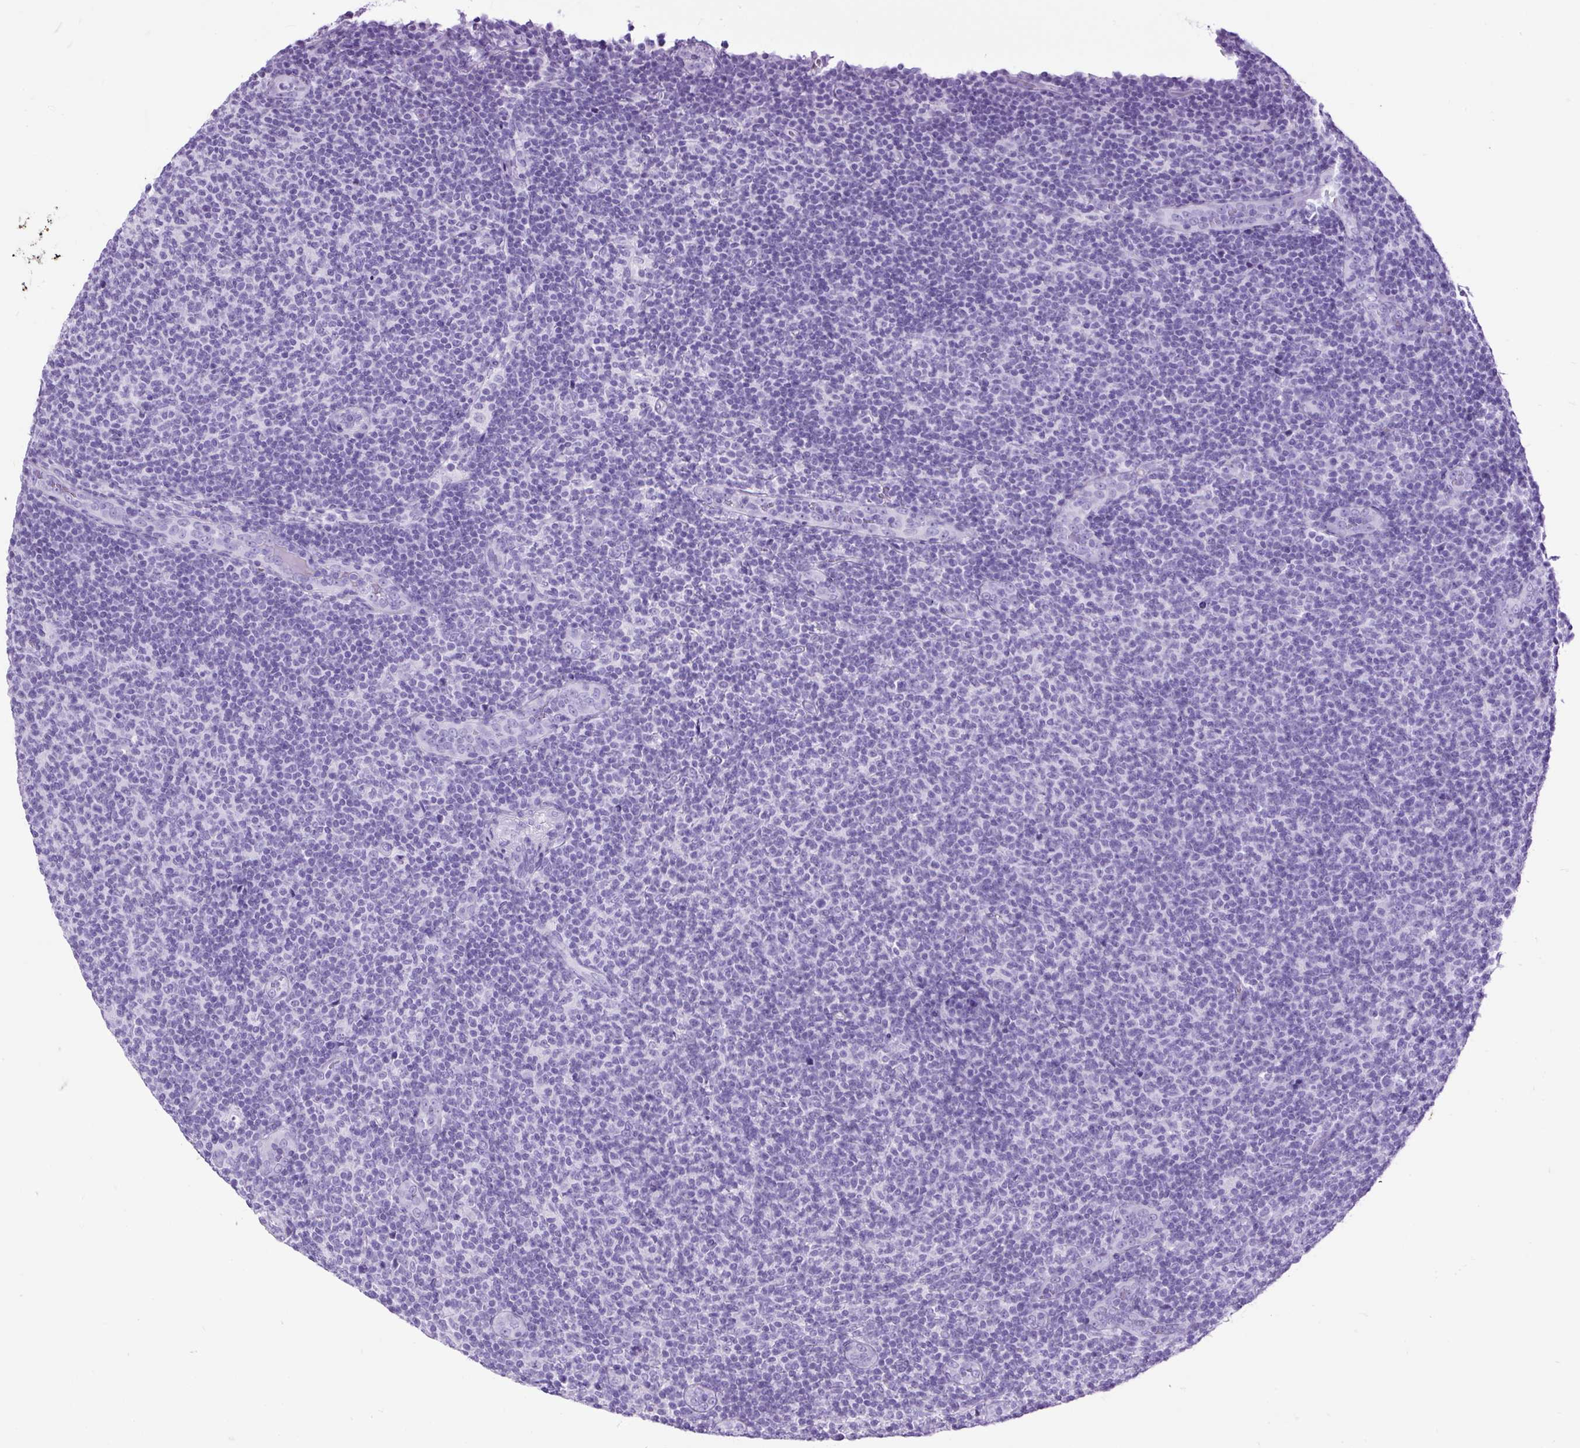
{"staining": {"intensity": "negative", "quantity": "none", "location": "none"}, "tissue": "lymphoma", "cell_type": "Tumor cells", "image_type": "cancer", "snomed": [{"axis": "morphology", "description": "Malignant lymphoma, non-Hodgkin's type, Low grade"}, {"axis": "topography", "description": "Lymph node"}], "caption": "This is an IHC histopathology image of human lymphoma. There is no positivity in tumor cells.", "gene": "CEL", "patient": {"sex": "male", "age": 66}}